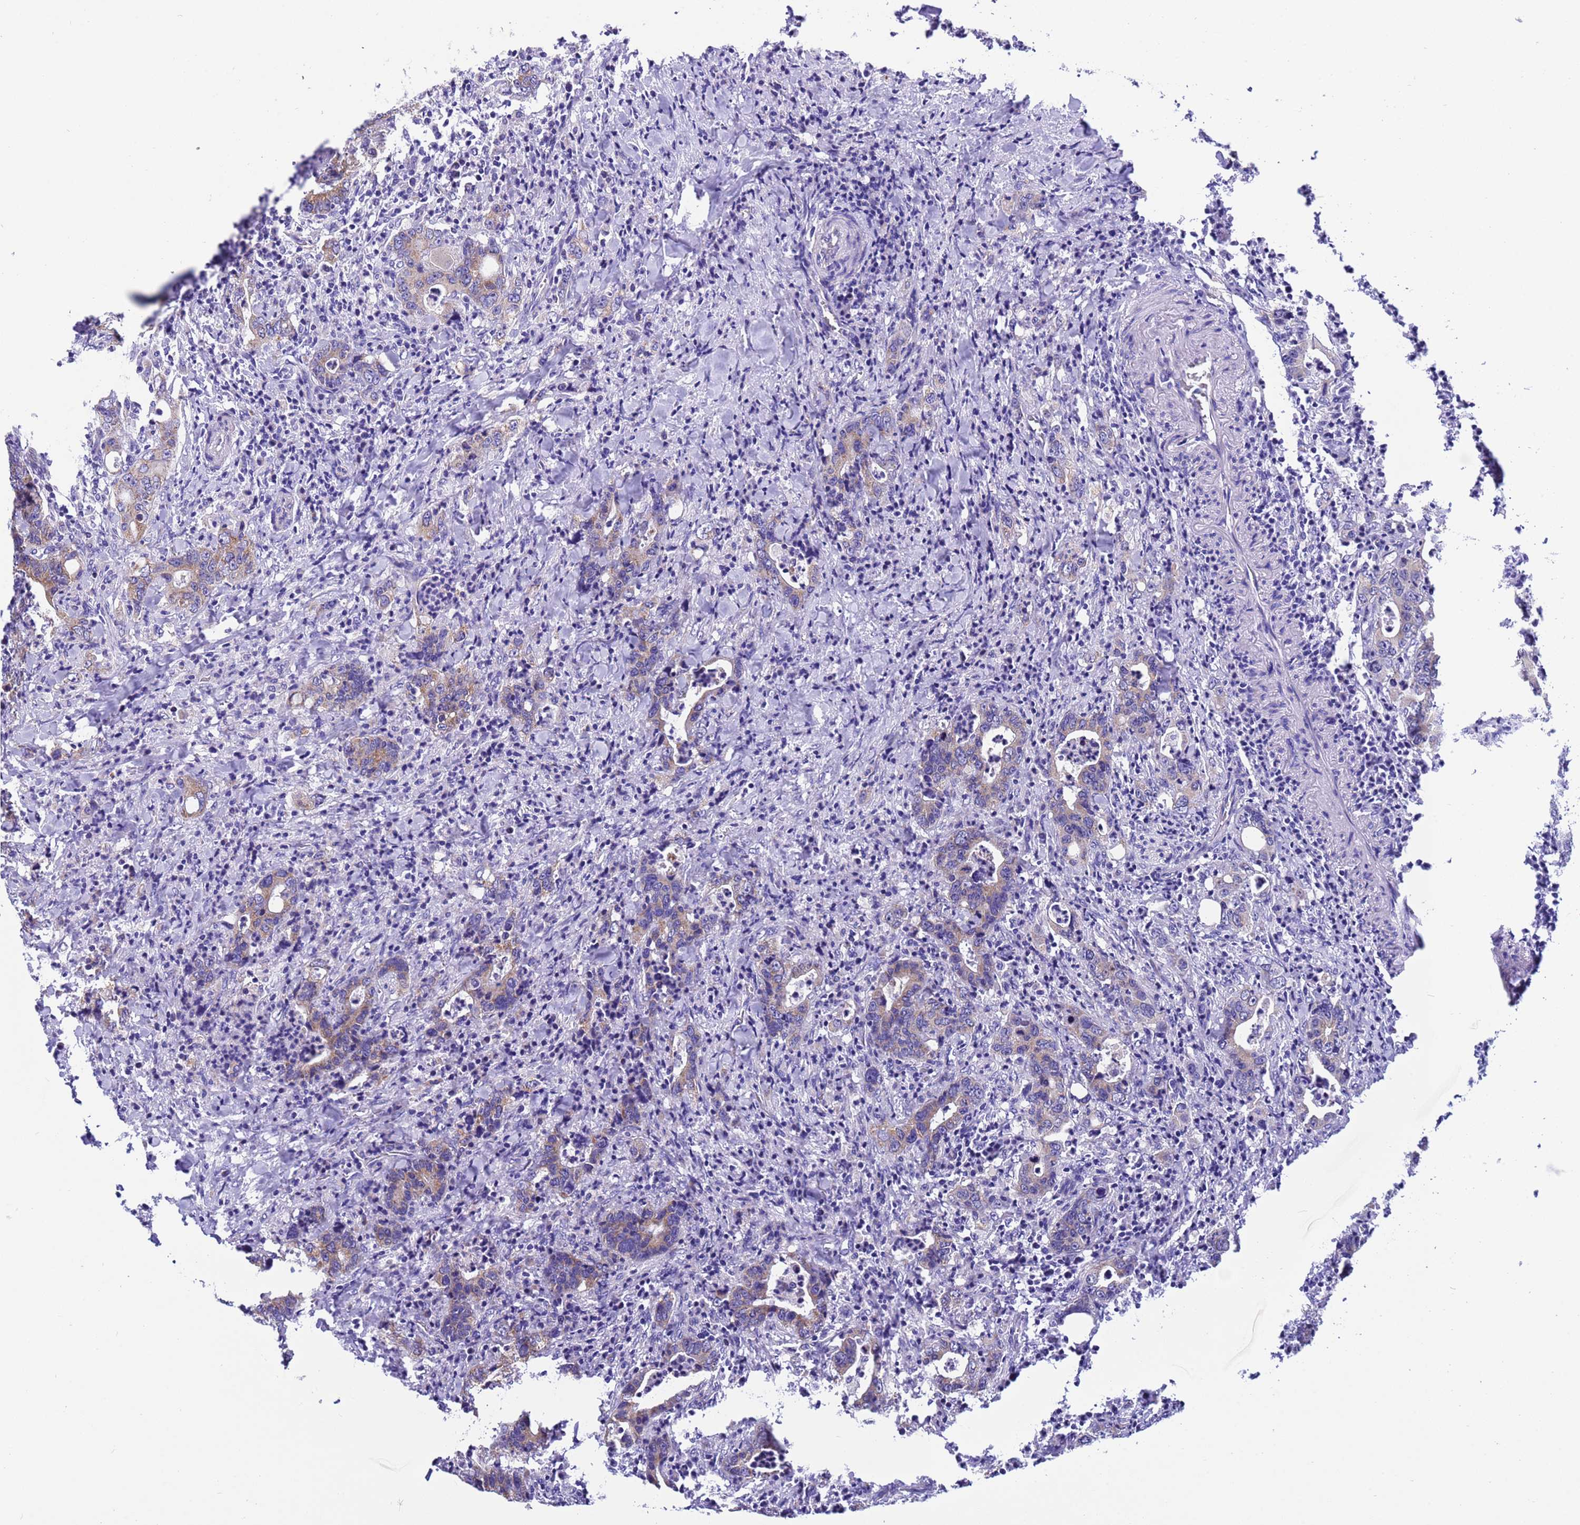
{"staining": {"intensity": "weak", "quantity": "<25%", "location": "cytoplasmic/membranous"}, "tissue": "colorectal cancer", "cell_type": "Tumor cells", "image_type": "cancer", "snomed": [{"axis": "morphology", "description": "Adenocarcinoma, NOS"}, {"axis": "topography", "description": "Colon"}], "caption": "Immunohistochemical staining of human adenocarcinoma (colorectal) exhibits no significant staining in tumor cells.", "gene": "CCDC191", "patient": {"sex": "female", "age": 75}}